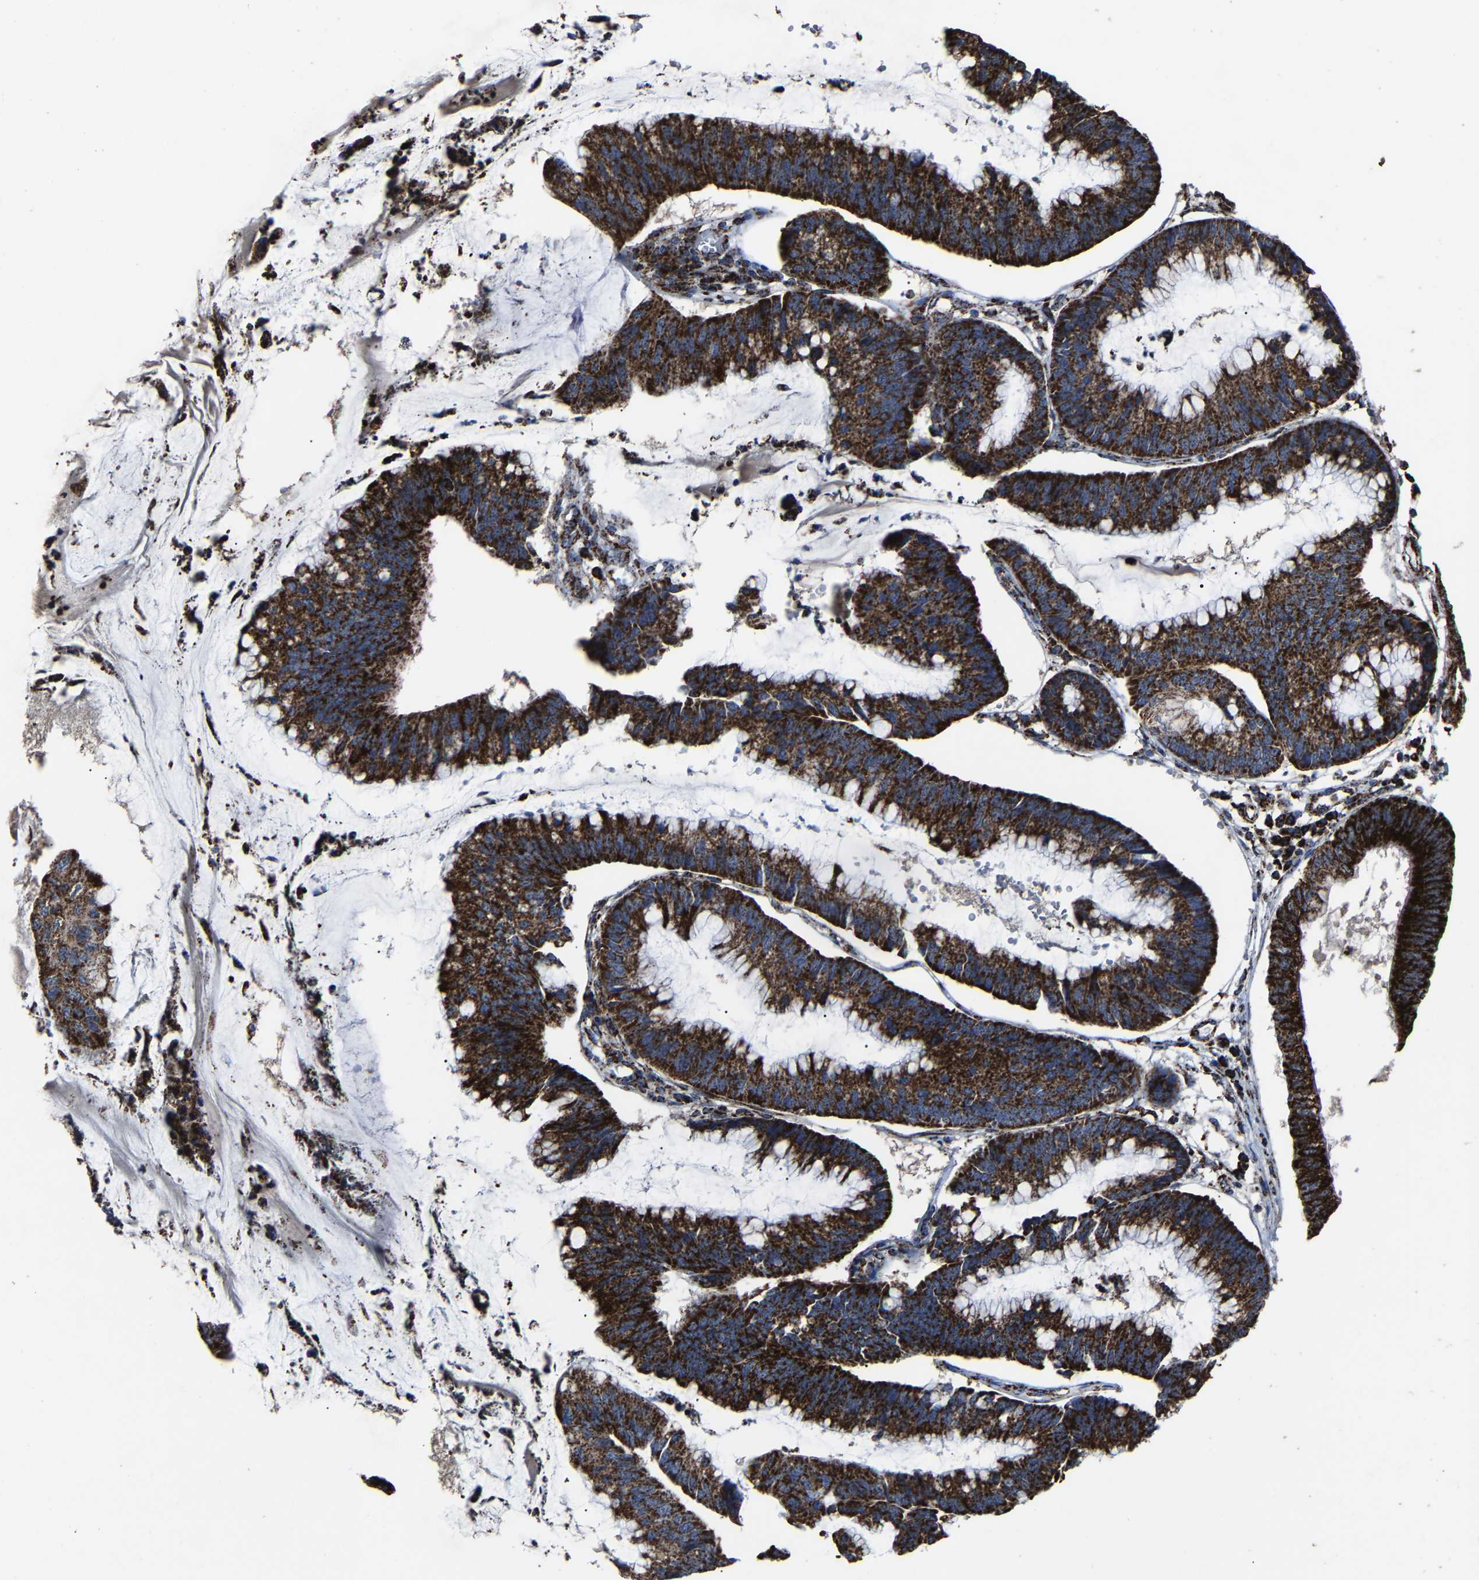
{"staining": {"intensity": "strong", "quantity": ">75%", "location": "cytoplasmic/membranous"}, "tissue": "stomach cancer", "cell_type": "Tumor cells", "image_type": "cancer", "snomed": [{"axis": "morphology", "description": "Adenocarcinoma, NOS"}, {"axis": "topography", "description": "Stomach"}], "caption": "Immunohistochemistry photomicrograph of neoplastic tissue: stomach adenocarcinoma stained using immunohistochemistry demonstrates high levels of strong protein expression localized specifically in the cytoplasmic/membranous of tumor cells, appearing as a cytoplasmic/membranous brown color.", "gene": "NDUFV3", "patient": {"sex": "male", "age": 59}}